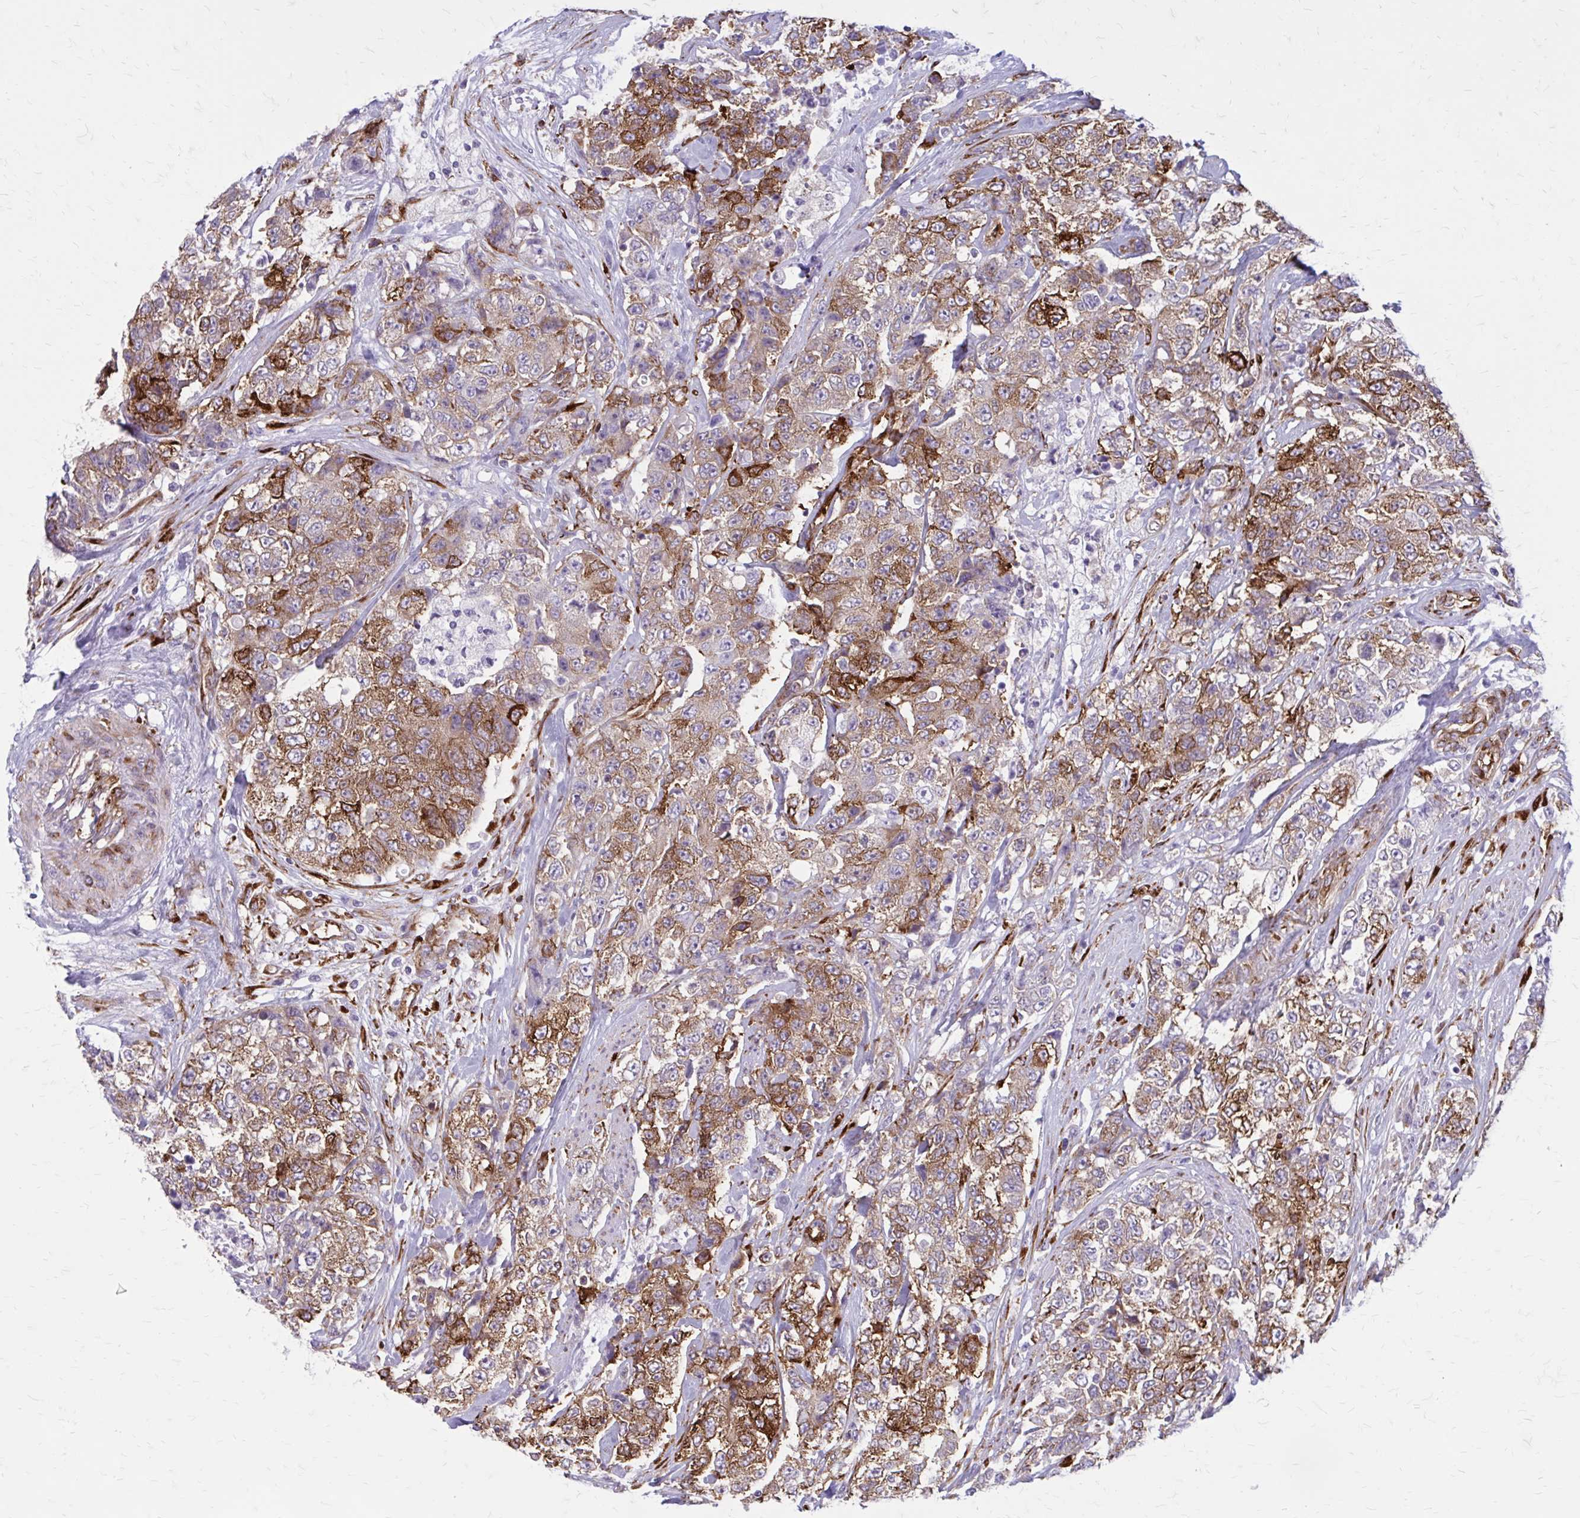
{"staining": {"intensity": "moderate", "quantity": ">75%", "location": "cytoplasmic/membranous"}, "tissue": "urothelial cancer", "cell_type": "Tumor cells", "image_type": "cancer", "snomed": [{"axis": "morphology", "description": "Urothelial carcinoma, High grade"}, {"axis": "topography", "description": "Urinary bladder"}], "caption": "Immunohistochemistry (IHC) (DAB (3,3'-diaminobenzidine)) staining of urothelial cancer reveals moderate cytoplasmic/membranous protein positivity in about >75% of tumor cells.", "gene": "BEND5", "patient": {"sex": "female", "age": 78}}